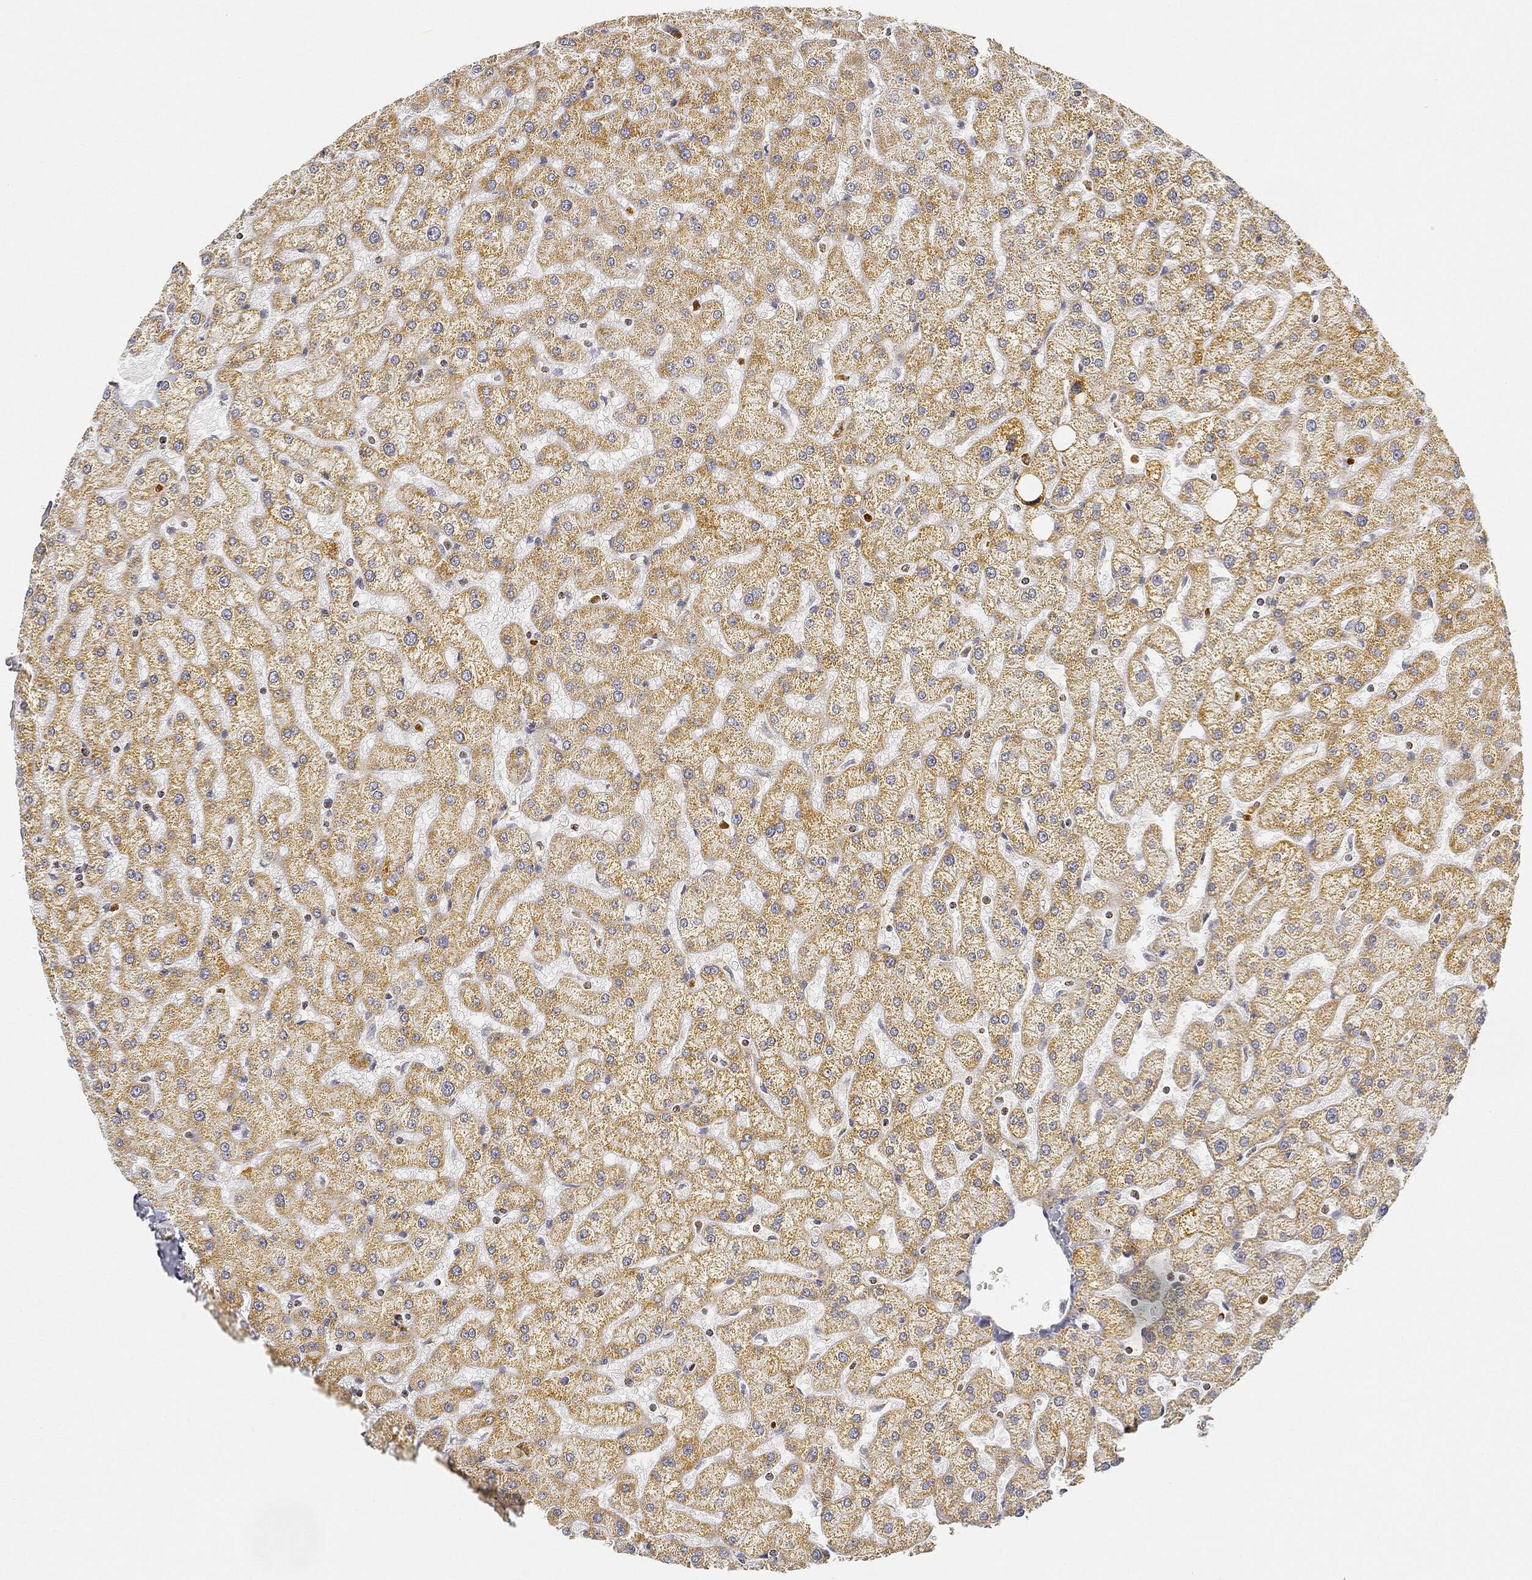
{"staining": {"intensity": "negative", "quantity": "none", "location": "none"}, "tissue": "liver", "cell_type": "Cholangiocytes", "image_type": "normal", "snomed": [{"axis": "morphology", "description": "Normal tissue, NOS"}, {"axis": "topography", "description": "Liver"}], "caption": "IHC histopathology image of unremarkable liver: human liver stained with DAB shows no significant protein expression in cholangiocytes.", "gene": "CAPN15", "patient": {"sex": "female", "age": 50}}